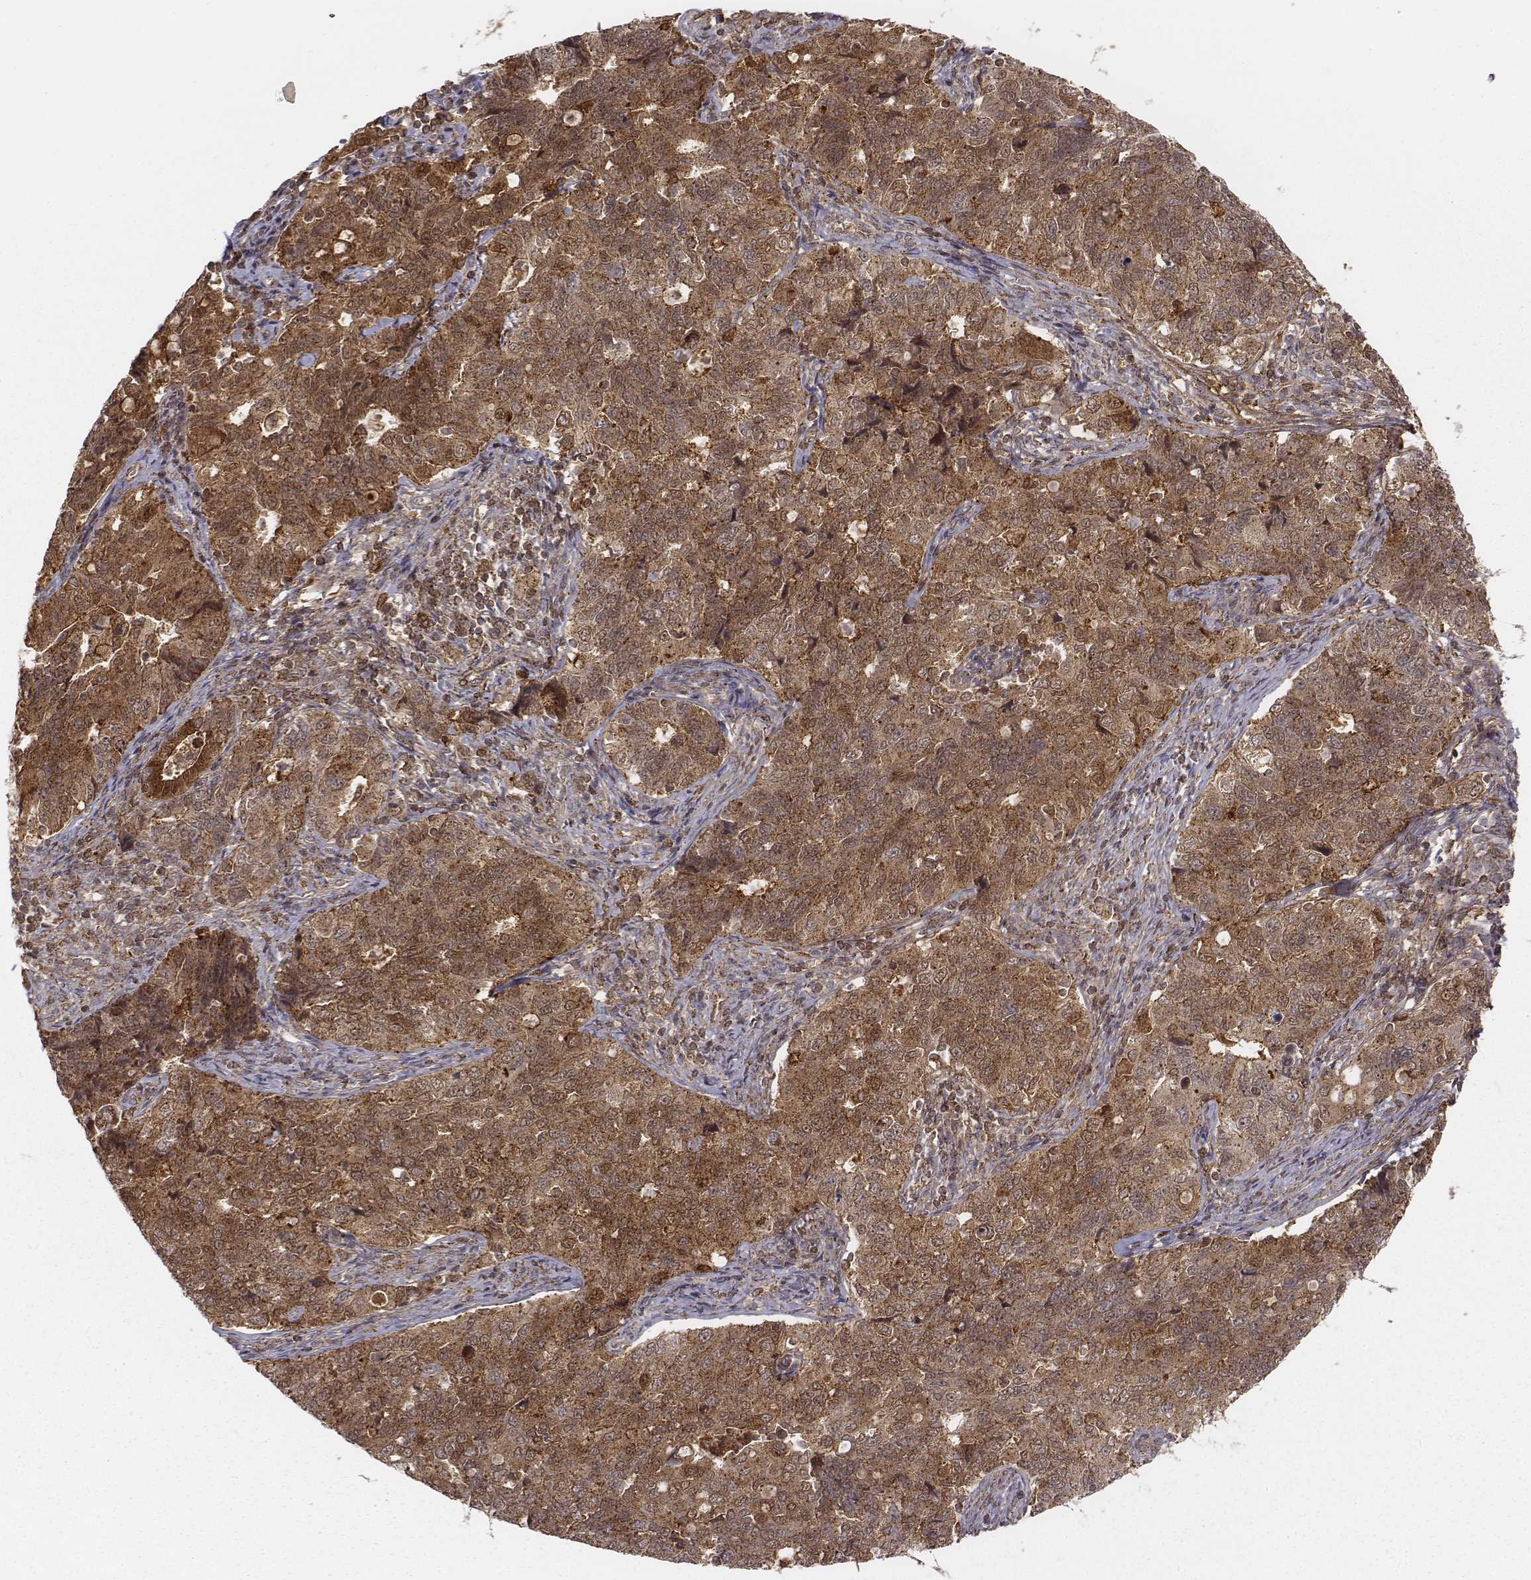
{"staining": {"intensity": "moderate", "quantity": ">75%", "location": "cytoplasmic/membranous"}, "tissue": "endometrial cancer", "cell_type": "Tumor cells", "image_type": "cancer", "snomed": [{"axis": "morphology", "description": "Adenocarcinoma, NOS"}, {"axis": "topography", "description": "Endometrium"}], "caption": "Immunohistochemistry photomicrograph of endometrial adenocarcinoma stained for a protein (brown), which shows medium levels of moderate cytoplasmic/membranous staining in about >75% of tumor cells.", "gene": "ZFYVE19", "patient": {"sex": "female", "age": 43}}